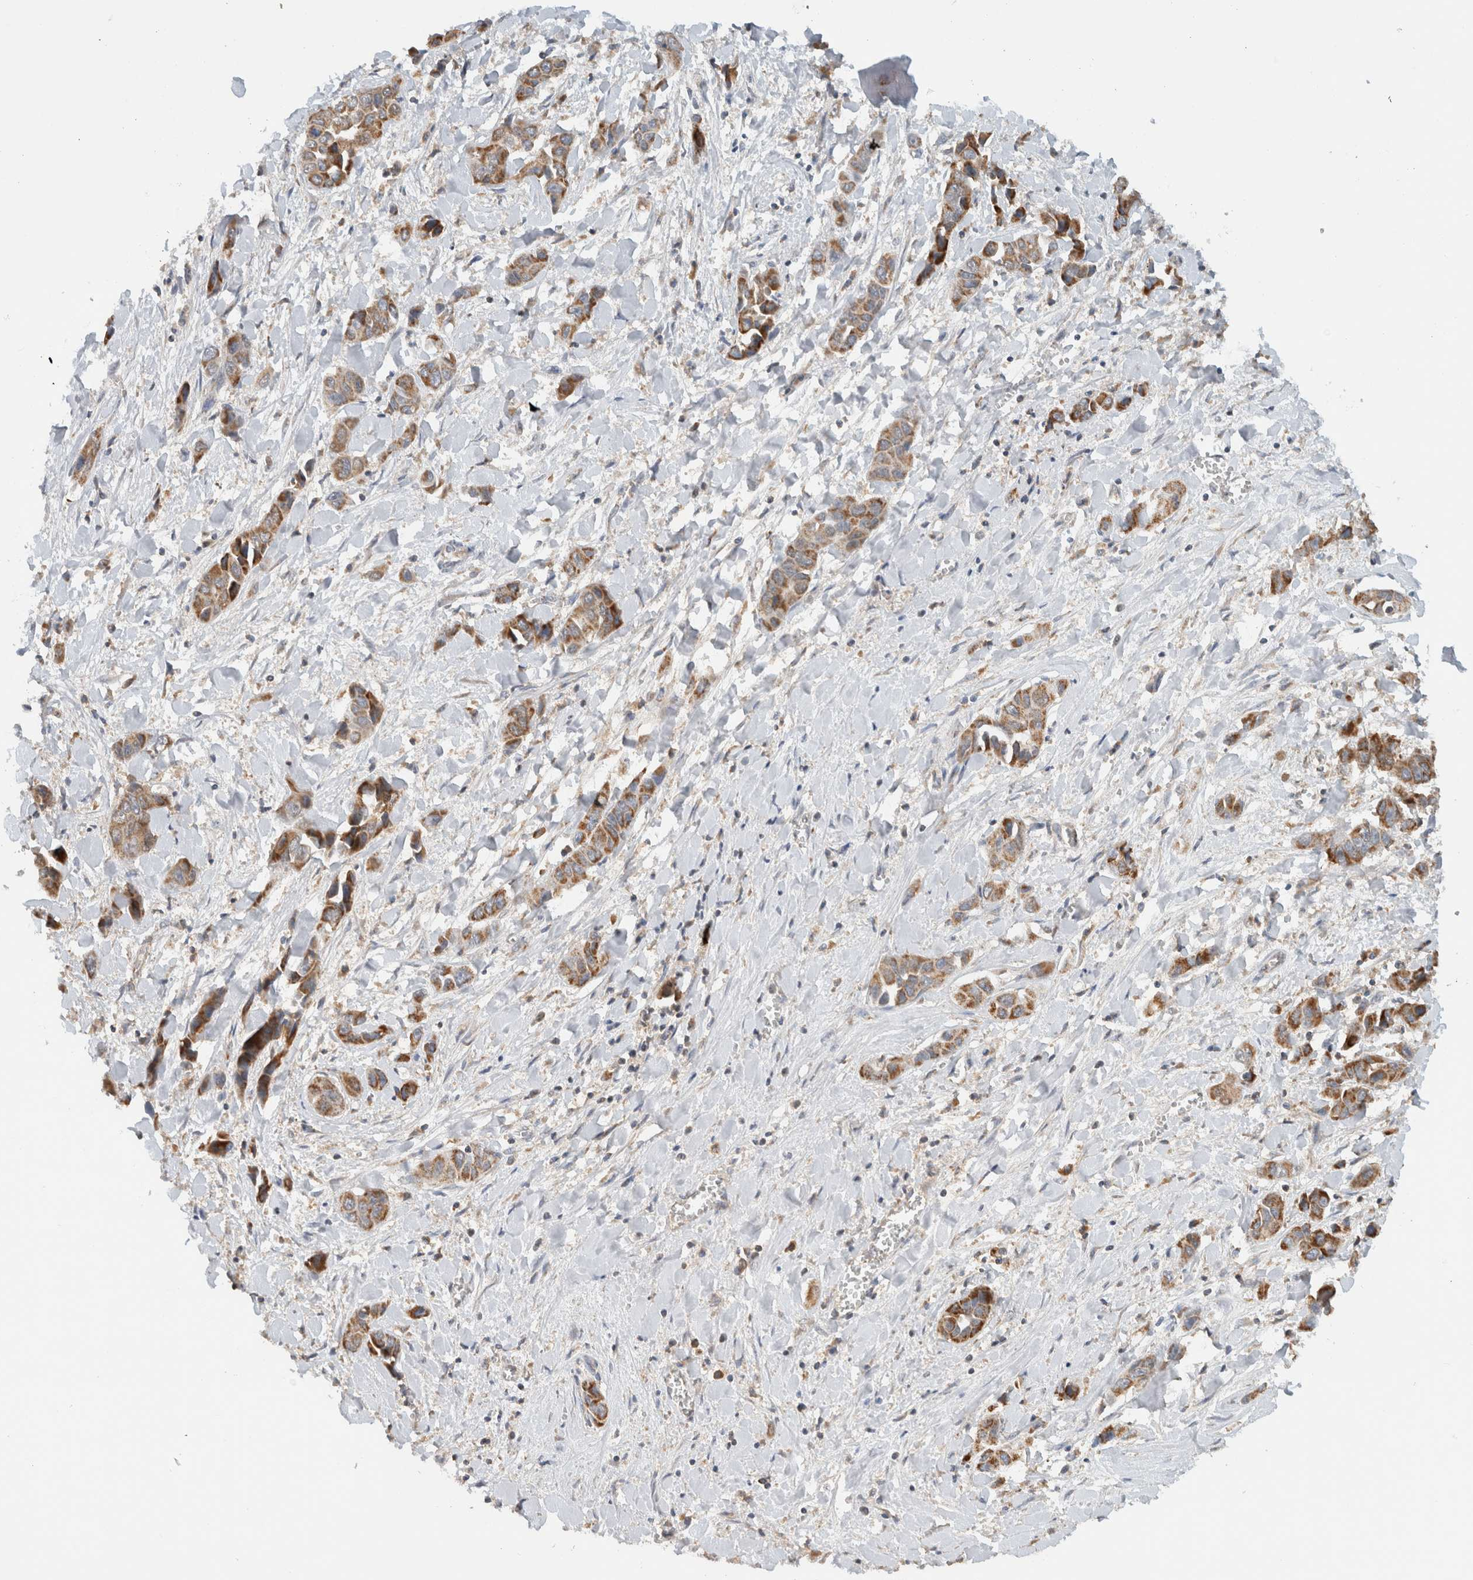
{"staining": {"intensity": "strong", "quantity": "25%-75%", "location": "cytoplasmic/membranous"}, "tissue": "liver cancer", "cell_type": "Tumor cells", "image_type": "cancer", "snomed": [{"axis": "morphology", "description": "Cholangiocarcinoma"}, {"axis": "topography", "description": "Liver"}], "caption": "The micrograph reveals staining of liver cancer, revealing strong cytoplasmic/membranous protein staining (brown color) within tumor cells.", "gene": "AMPD1", "patient": {"sex": "female", "age": 52}}